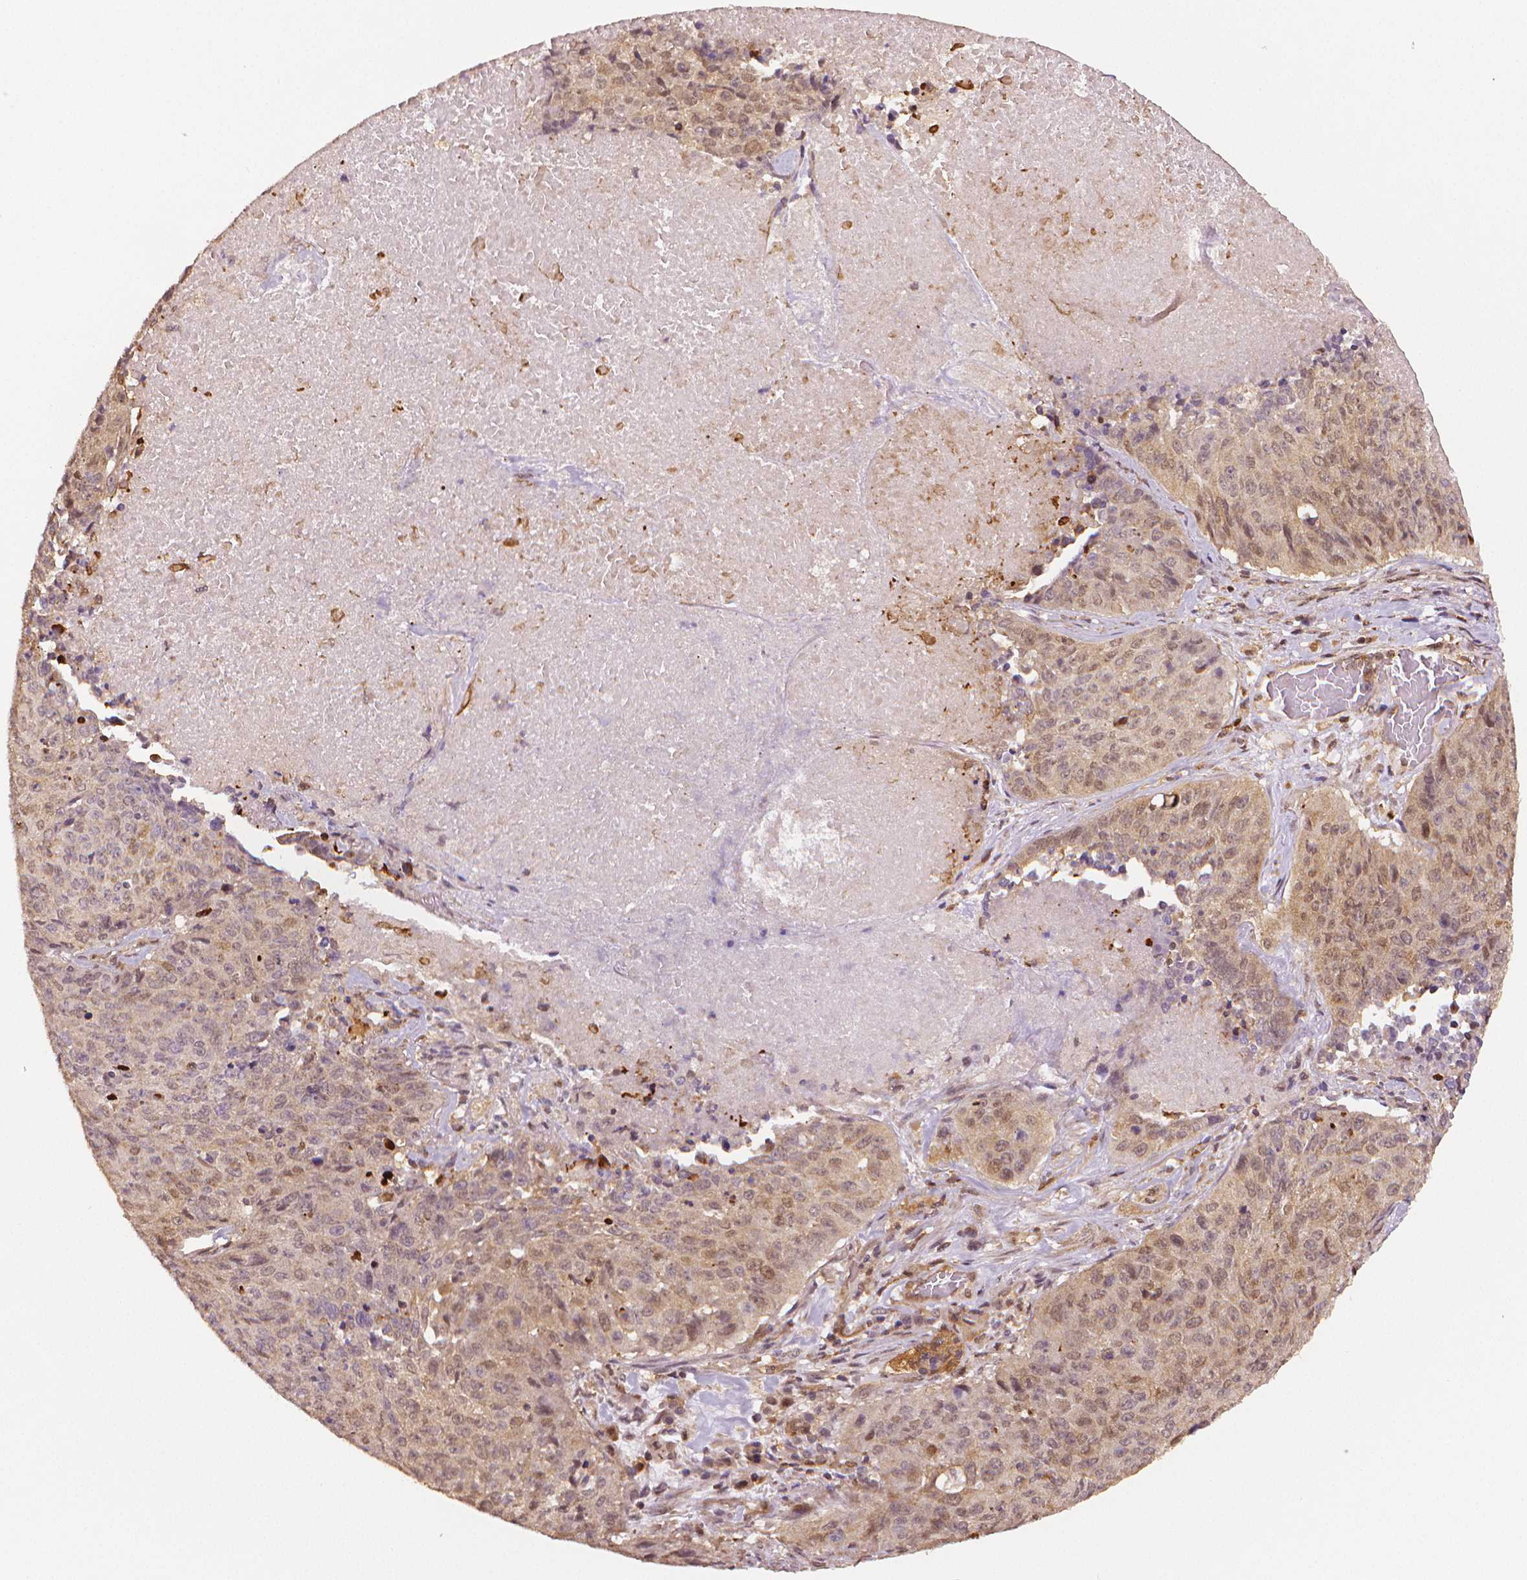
{"staining": {"intensity": "weak", "quantity": "25%-75%", "location": "cytoplasmic/membranous,nuclear"}, "tissue": "lung cancer", "cell_type": "Tumor cells", "image_type": "cancer", "snomed": [{"axis": "morphology", "description": "Normal tissue, NOS"}, {"axis": "morphology", "description": "Squamous cell carcinoma, NOS"}, {"axis": "topography", "description": "Bronchus"}, {"axis": "topography", "description": "Lung"}], "caption": "This is an image of IHC staining of squamous cell carcinoma (lung), which shows weak positivity in the cytoplasmic/membranous and nuclear of tumor cells.", "gene": "STAT3", "patient": {"sex": "male", "age": 64}}